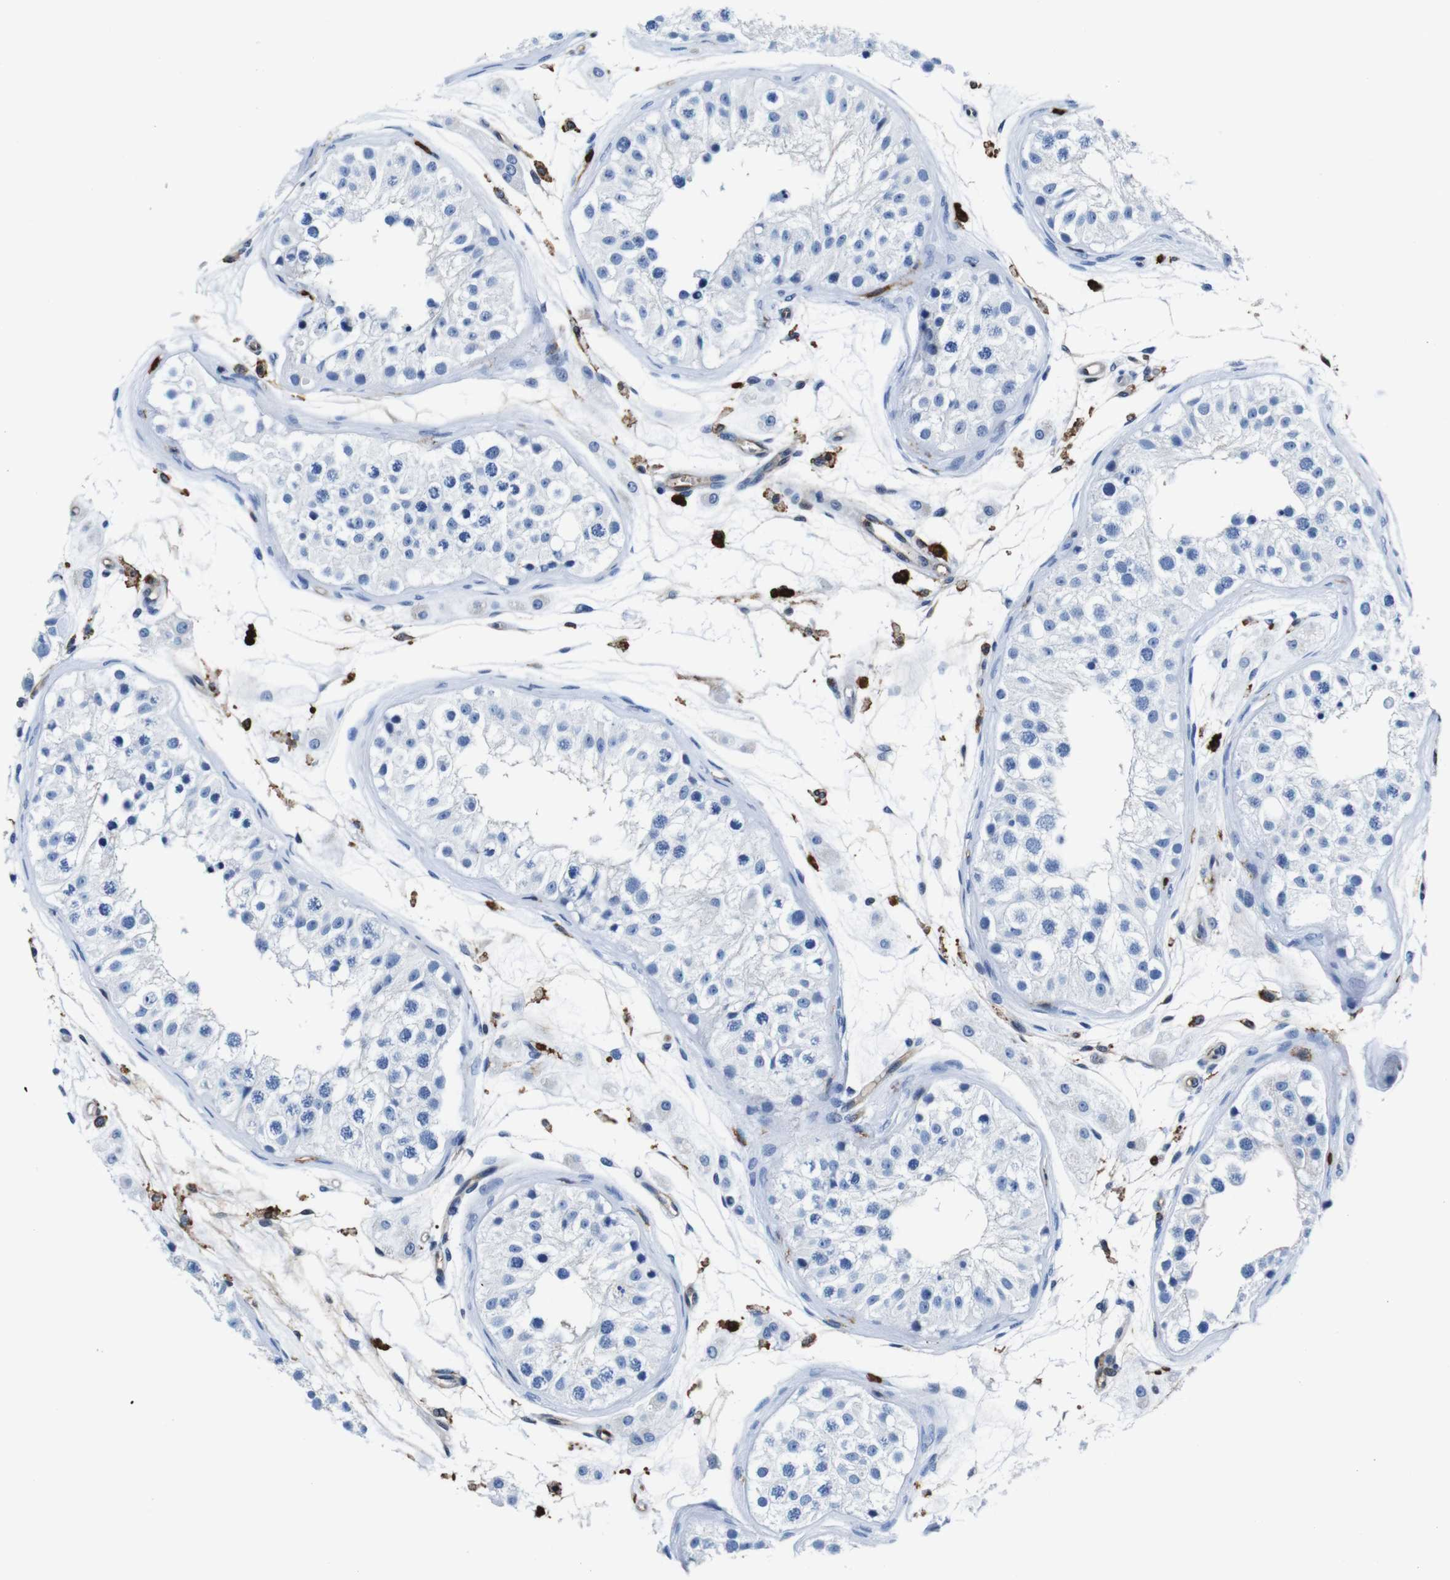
{"staining": {"intensity": "negative", "quantity": "none", "location": "none"}, "tissue": "testis", "cell_type": "Cells in seminiferous ducts", "image_type": "normal", "snomed": [{"axis": "morphology", "description": "Normal tissue, NOS"}, {"axis": "morphology", "description": "Adenocarcinoma, metastatic, NOS"}, {"axis": "topography", "description": "Testis"}], "caption": "Protein analysis of benign testis reveals no significant staining in cells in seminiferous ducts.", "gene": "ANXA1", "patient": {"sex": "male", "age": 26}}